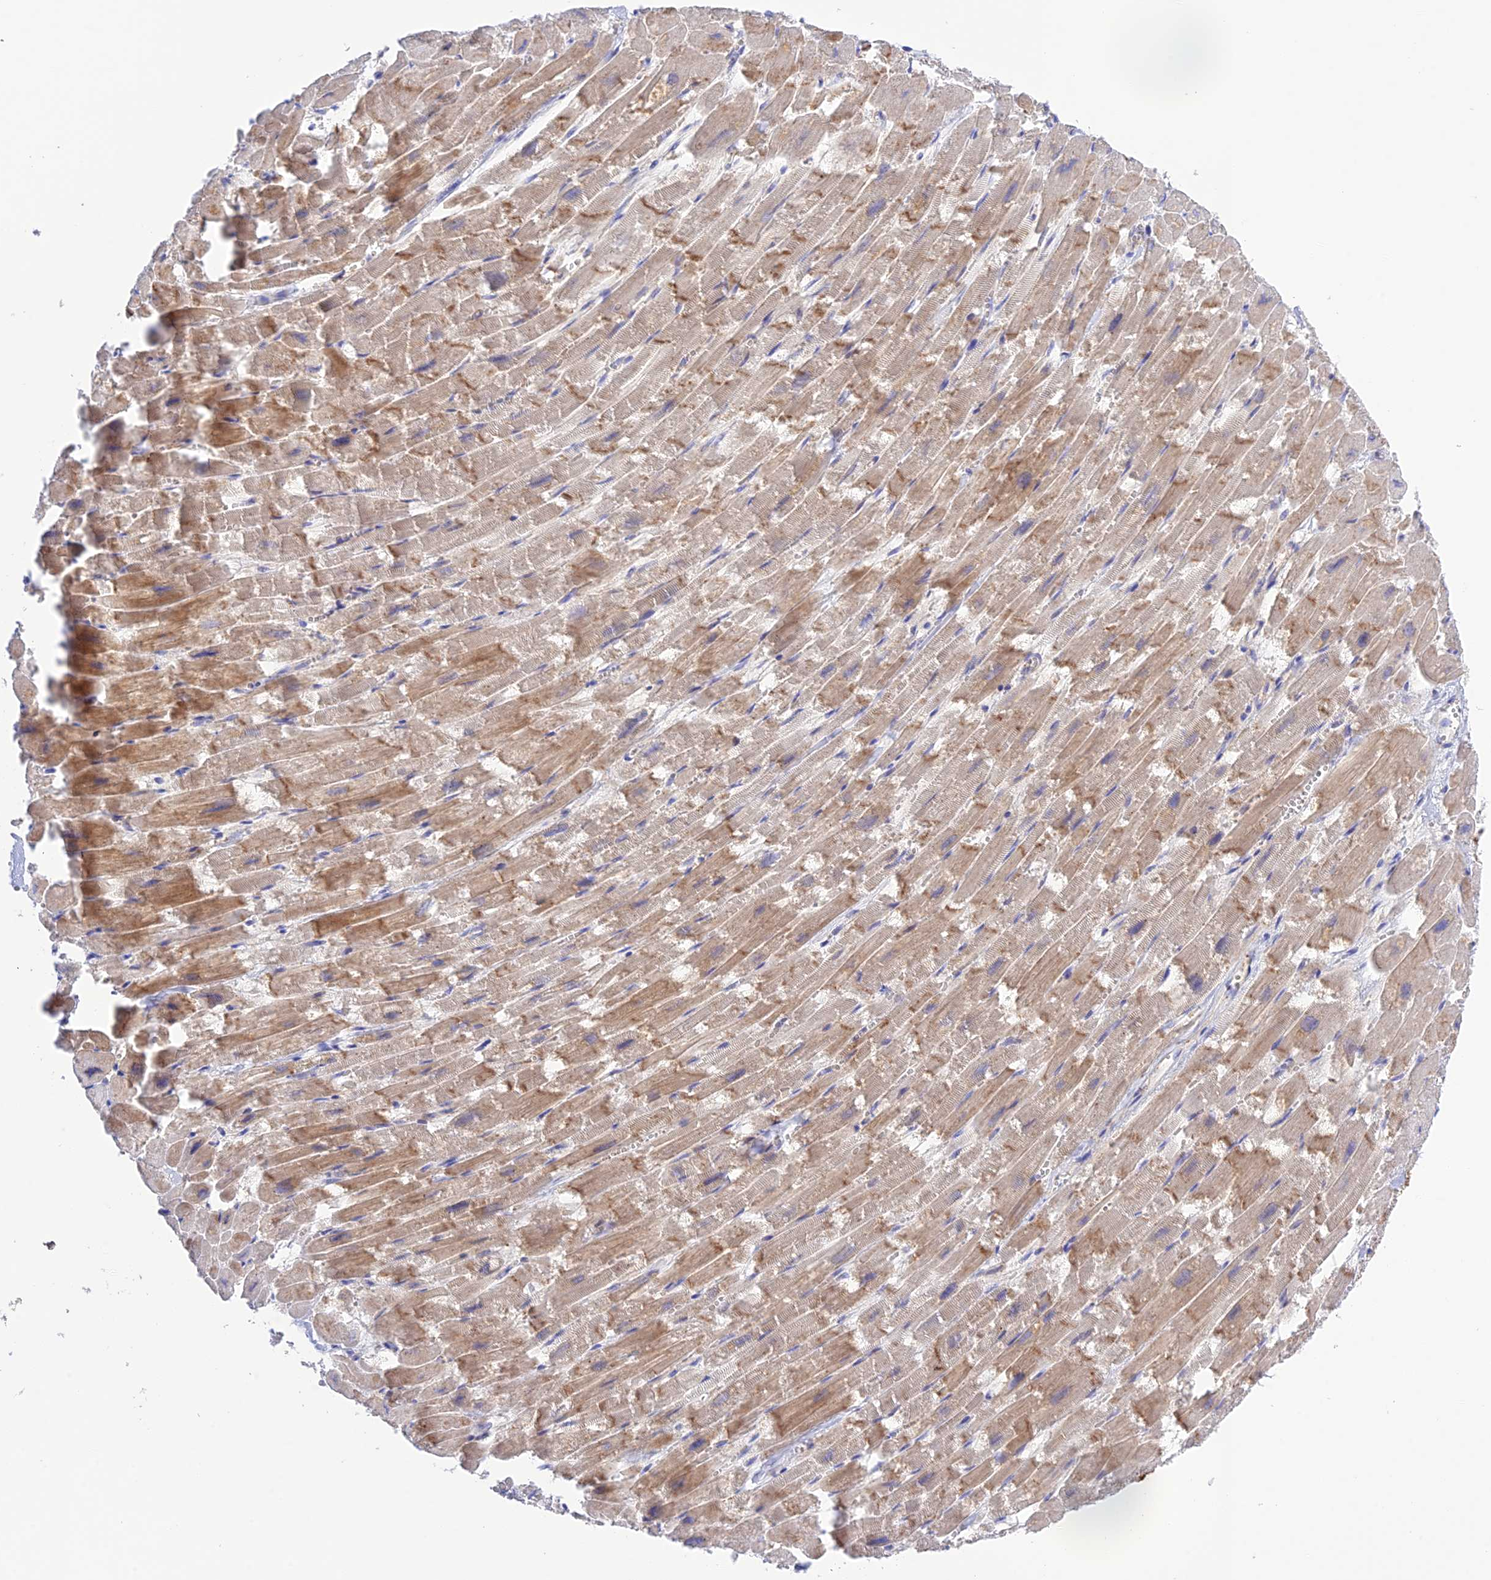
{"staining": {"intensity": "weak", "quantity": "25%-75%", "location": "cytoplasmic/membranous"}, "tissue": "heart muscle", "cell_type": "Cardiomyocytes", "image_type": "normal", "snomed": [{"axis": "morphology", "description": "Normal tissue, NOS"}, {"axis": "topography", "description": "Heart"}], "caption": "Brown immunohistochemical staining in normal heart muscle demonstrates weak cytoplasmic/membranous positivity in approximately 25%-75% of cardiomyocytes.", "gene": "CHSY3", "patient": {"sex": "male", "age": 54}}